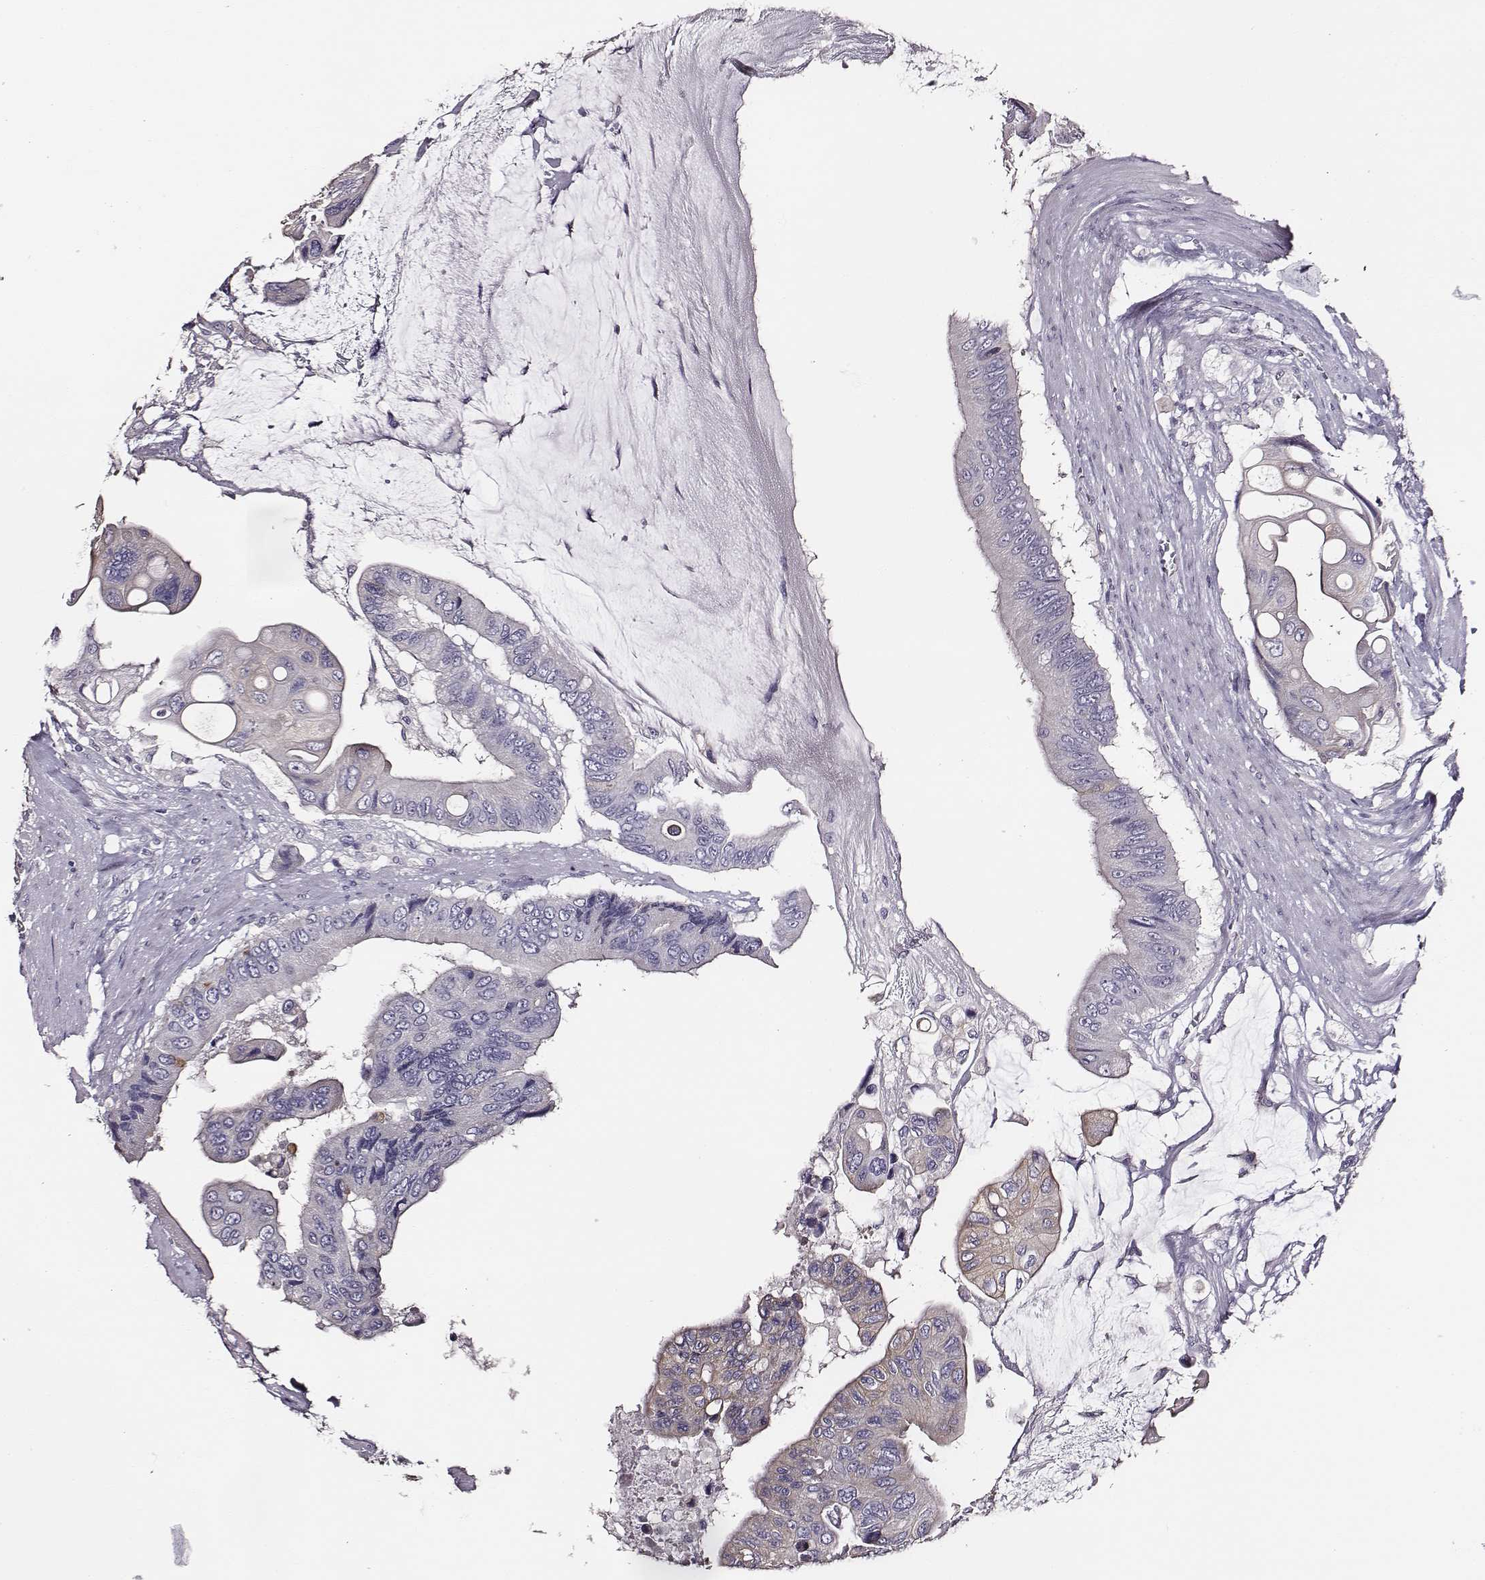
{"staining": {"intensity": "negative", "quantity": "none", "location": "none"}, "tissue": "colorectal cancer", "cell_type": "Tumor cells", "image_type": "cancer", "snomed": [{"axis": "morphology", "description": "Adenocarcinoma, NOS"}, {"axis": "topography", "description": "Rectum"}], "caption": "A high-resolution image shows IHC staining of adenocarcinoma (colorectal), which displays no significant expression in tumor cells.", "gene": "AADAT", "patient": {"sex": "male", "age": 63}}